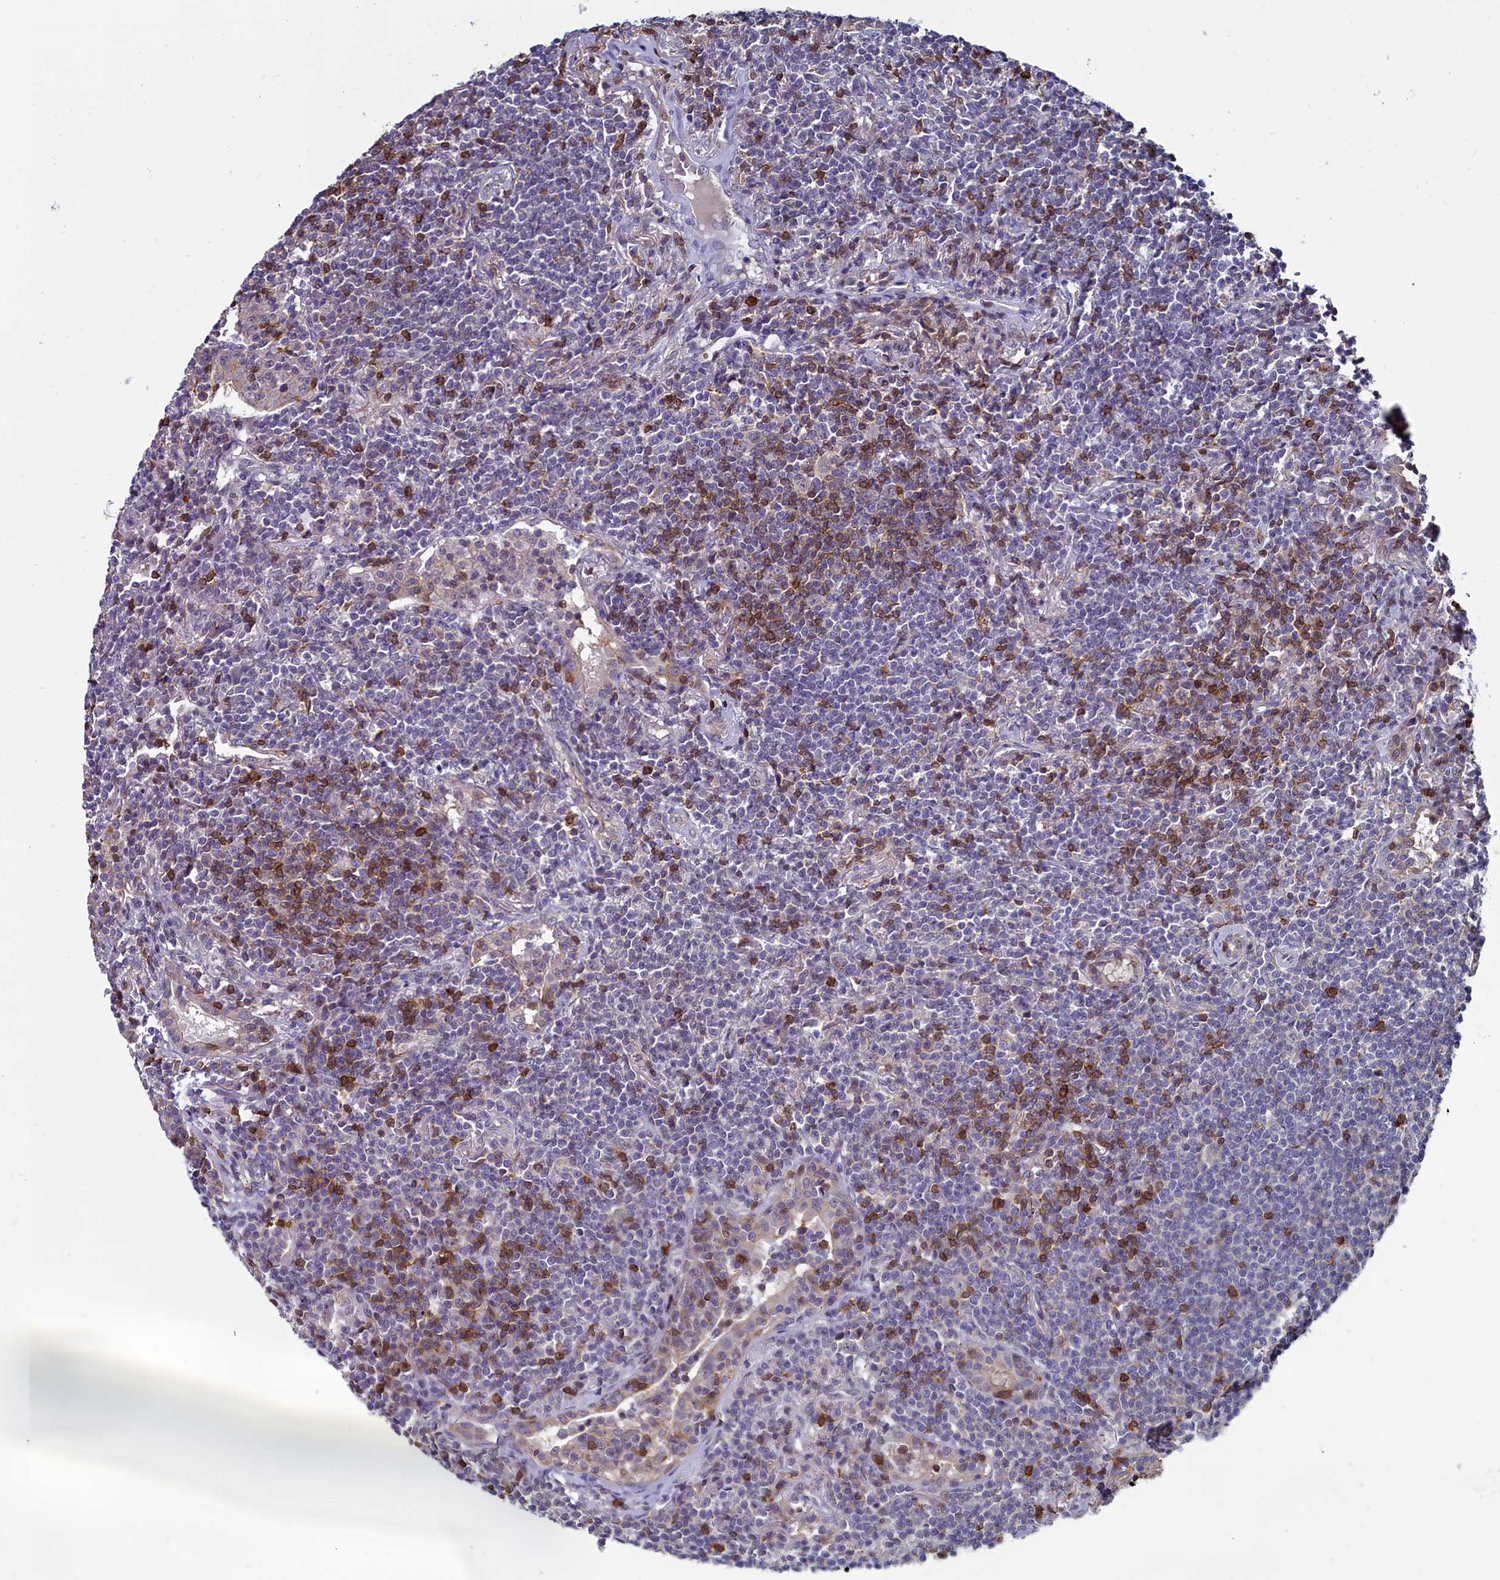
{"staining": {"intensity": "negative", "quantity": "none", "location": "none"}, "tissue": "lymphoma", "cell_type": "Tumor cells", "image_type": "cancer", "snomed": [{"axis": "morphology", "description": "Malignant lymphoma, non-Hodgkin's type, Low grade"}, {"axis": "topography", "description": "Lung"}], "caption": "DAB (3,3'-diaminobenzidine) immunohistochemical staining of human lymphoma shows no significant expression in tumor cells.", "gene": "CIAPIN1", "patient": {"sex": "female", "age": 71}}